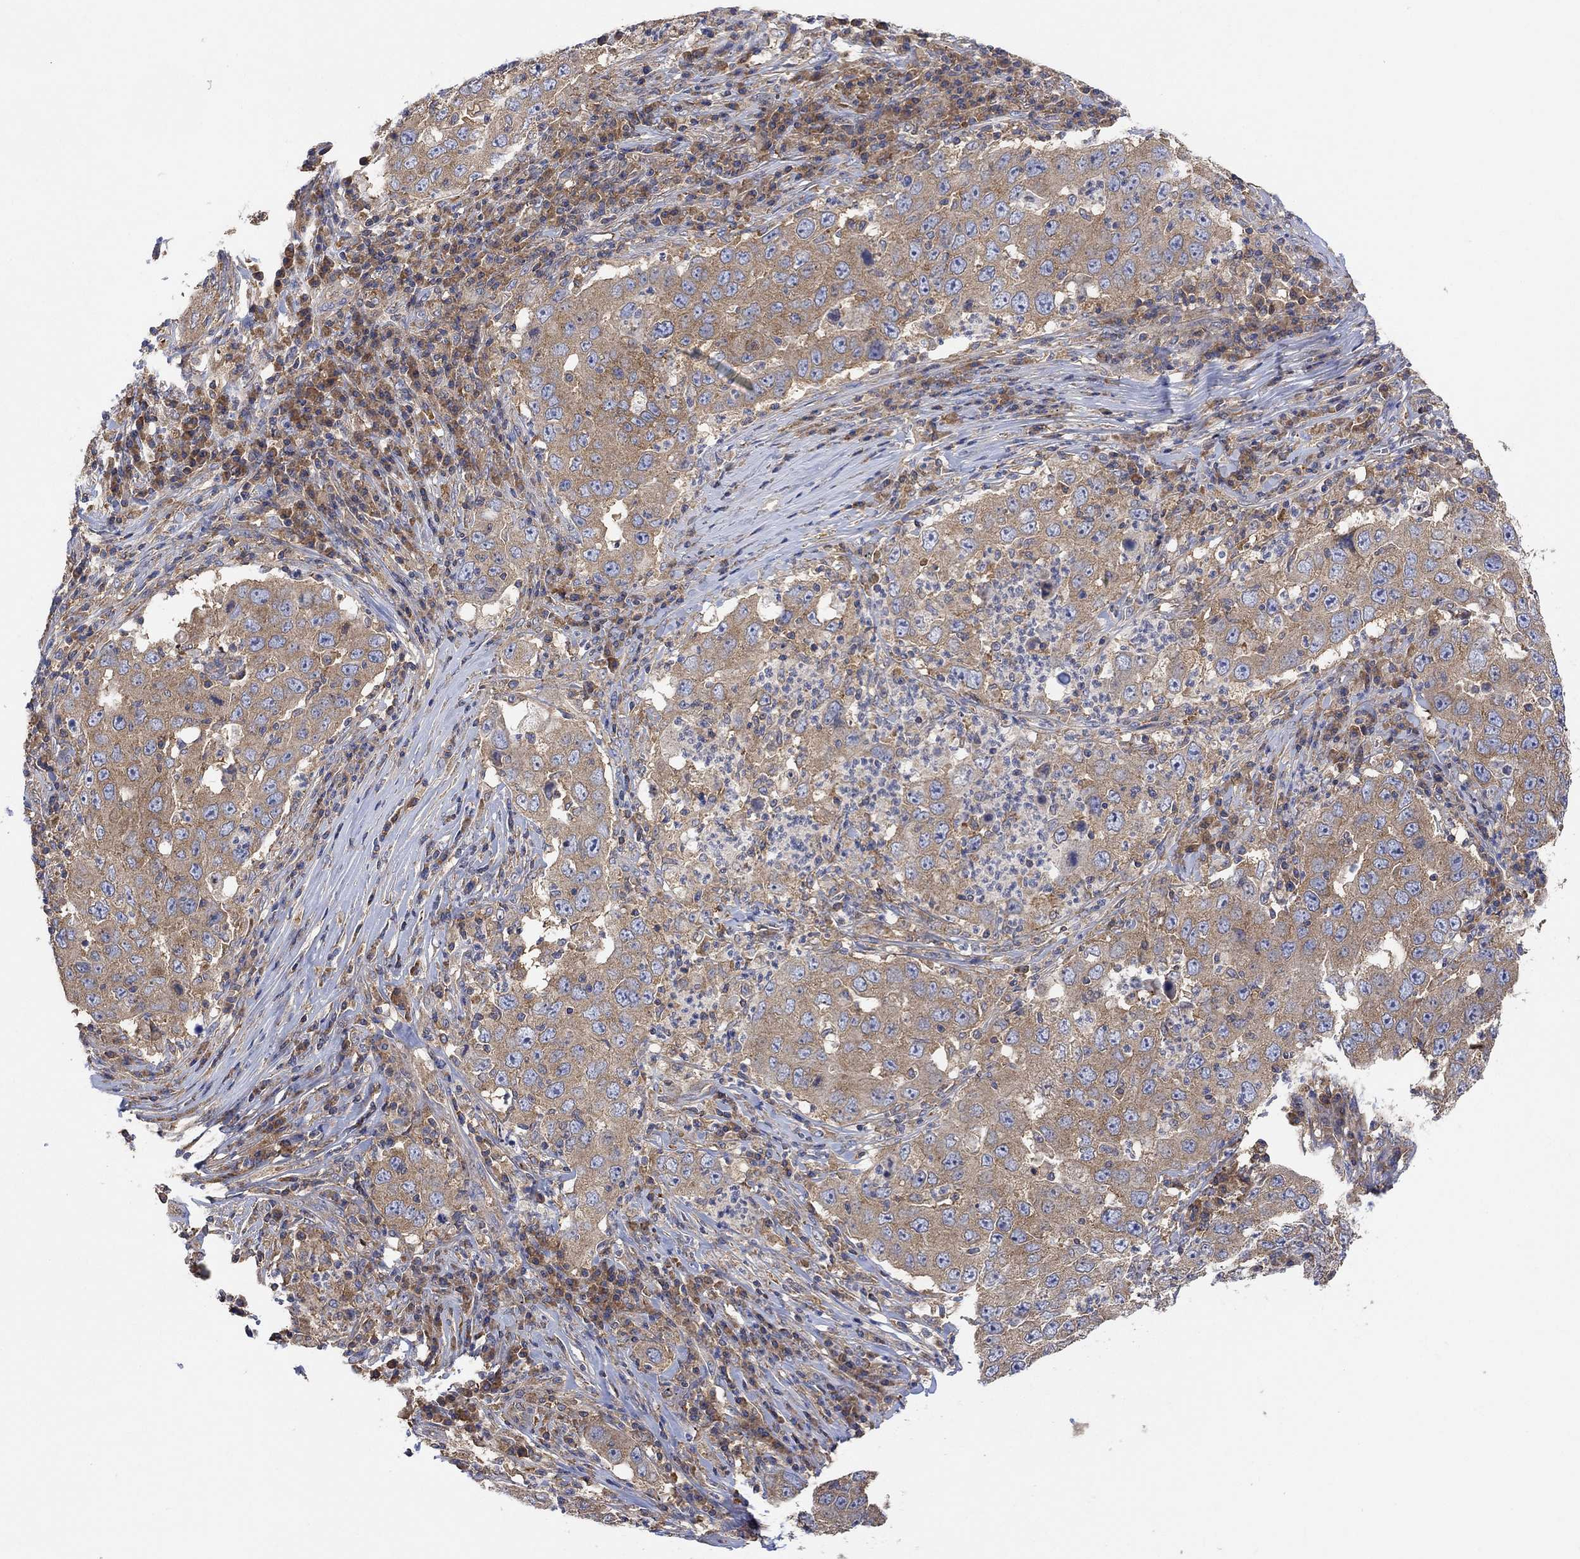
{"staining": {"intensity": "weak", "quantity": ">75%", "location": "cytoplasmic/membranous"}, "tissue": "lung cancer", "cell_type": "Tumor cells", "image_type": "cancer", "snomed": [{"axis": "morphology", "description": "Adenocarcinoma, NOS"}, {"axis": "topography", "description": "Lung"}], "caption": "Weak cytoplasmic/membranous expression for a protein is present in about >75% of tumor cells of lung cancer using IHC.", "gene": "BLOC1S3", "patient": {"sex": "male", "age": 73}}